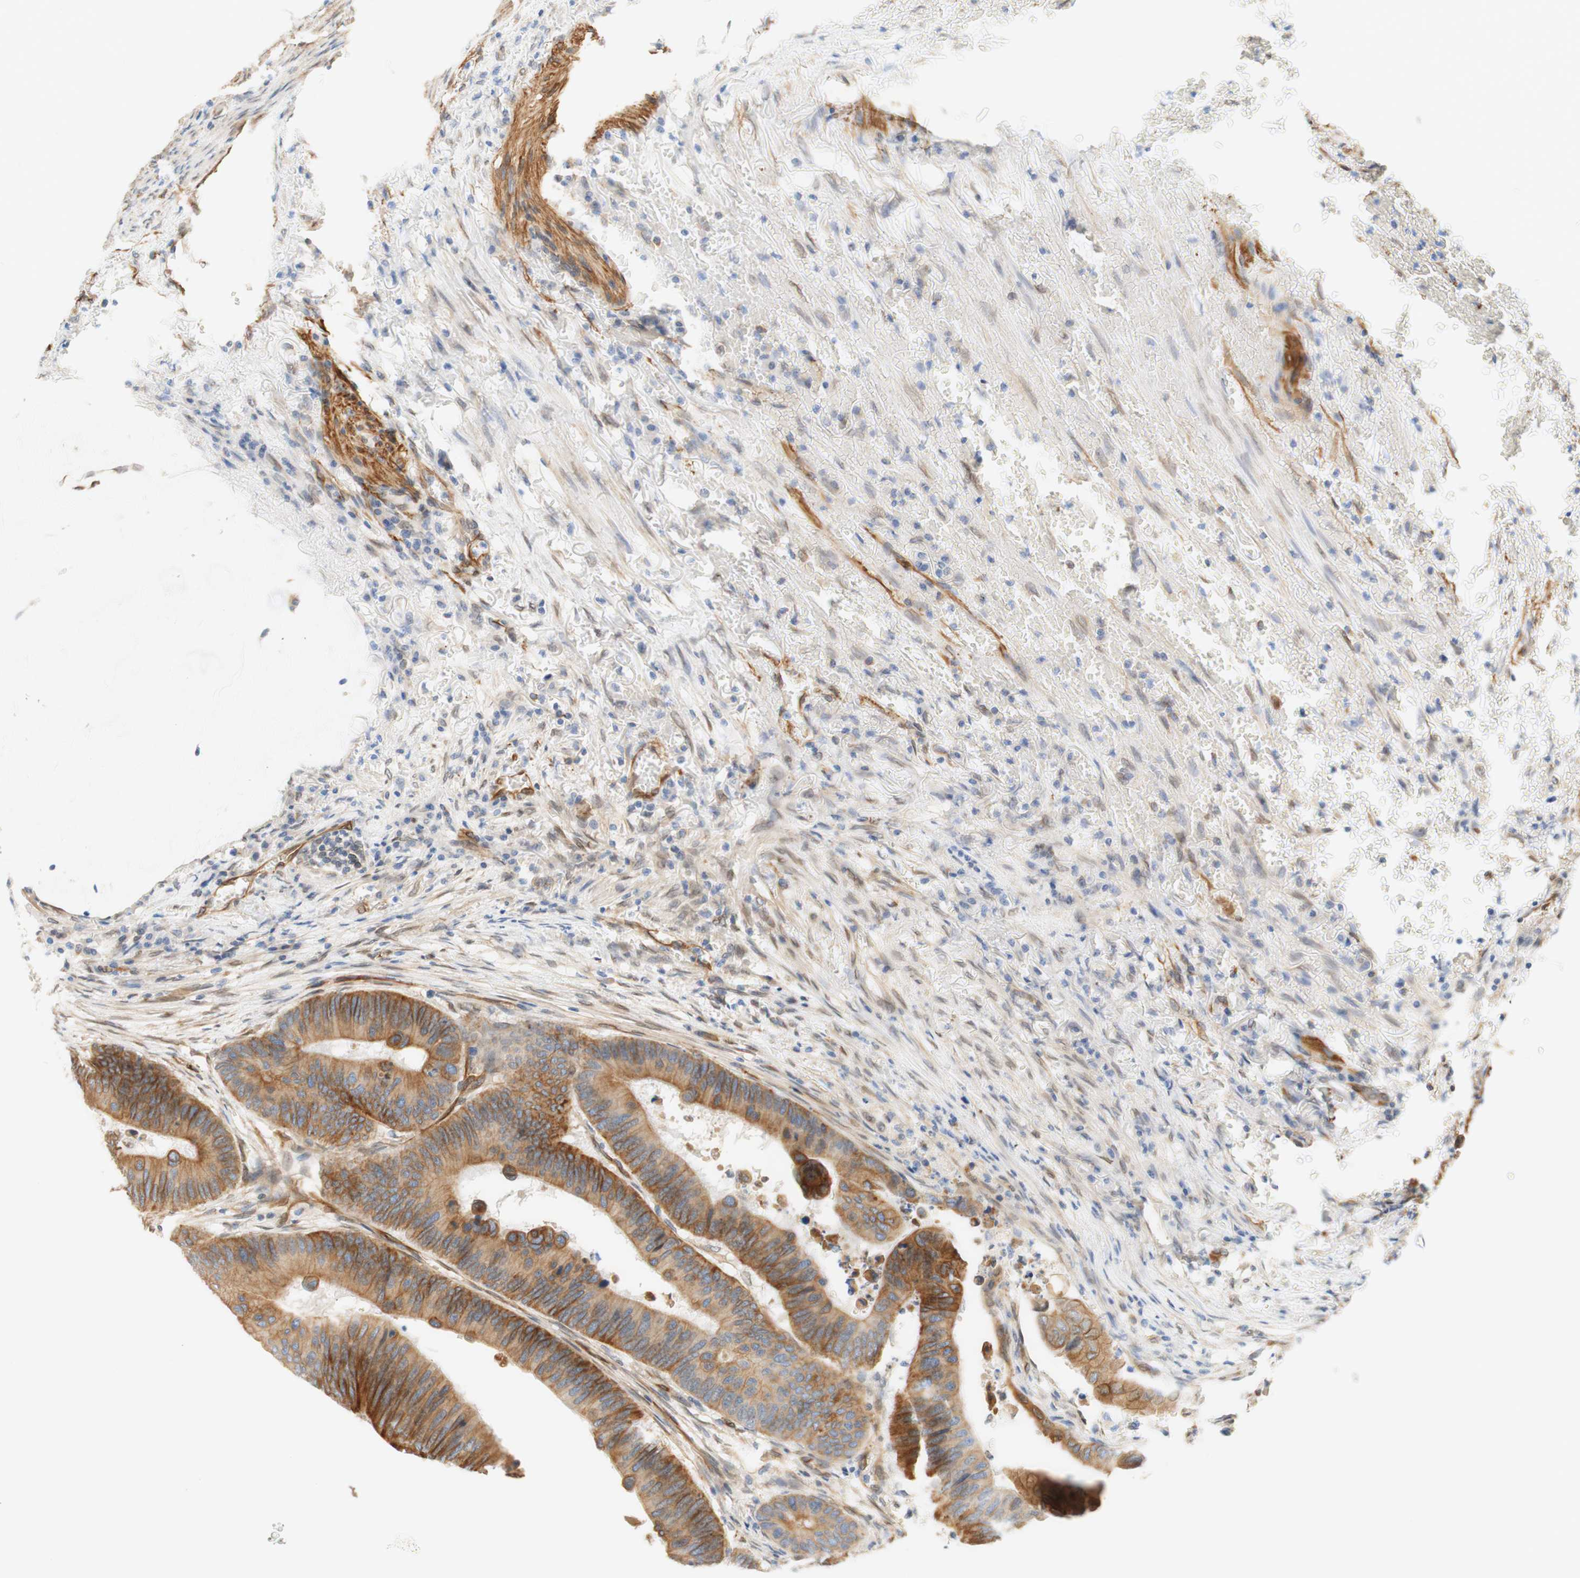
{"staining": {"intensity": "moderate", "quantity": "25%-75%", "location": "cytoplasmic/membranous"}, "tissue": "colorectal cancer", "cell_type": "Tumor cells", "image_type": "cancer", "snomed": [{"axis": "morphology", "description": "Normal tissue, NOS"}, {"axis": "morphology", "description": "Adenocarcinoma, NOS"}, {"axis": "topography", "description": "Rectum"}, {"axis": "topography", "description": "Peripheral nerve tissue"}], "caption": "High-power microscopy captured an IHC photomicrograph of colorectal adenocarcinoma, revealing moderate cytoplasmic/membranous expression in about 25%-75% of tumor cells.", "gene": "ENDOD1", "patient": {"sex": "male", "age": 92}}